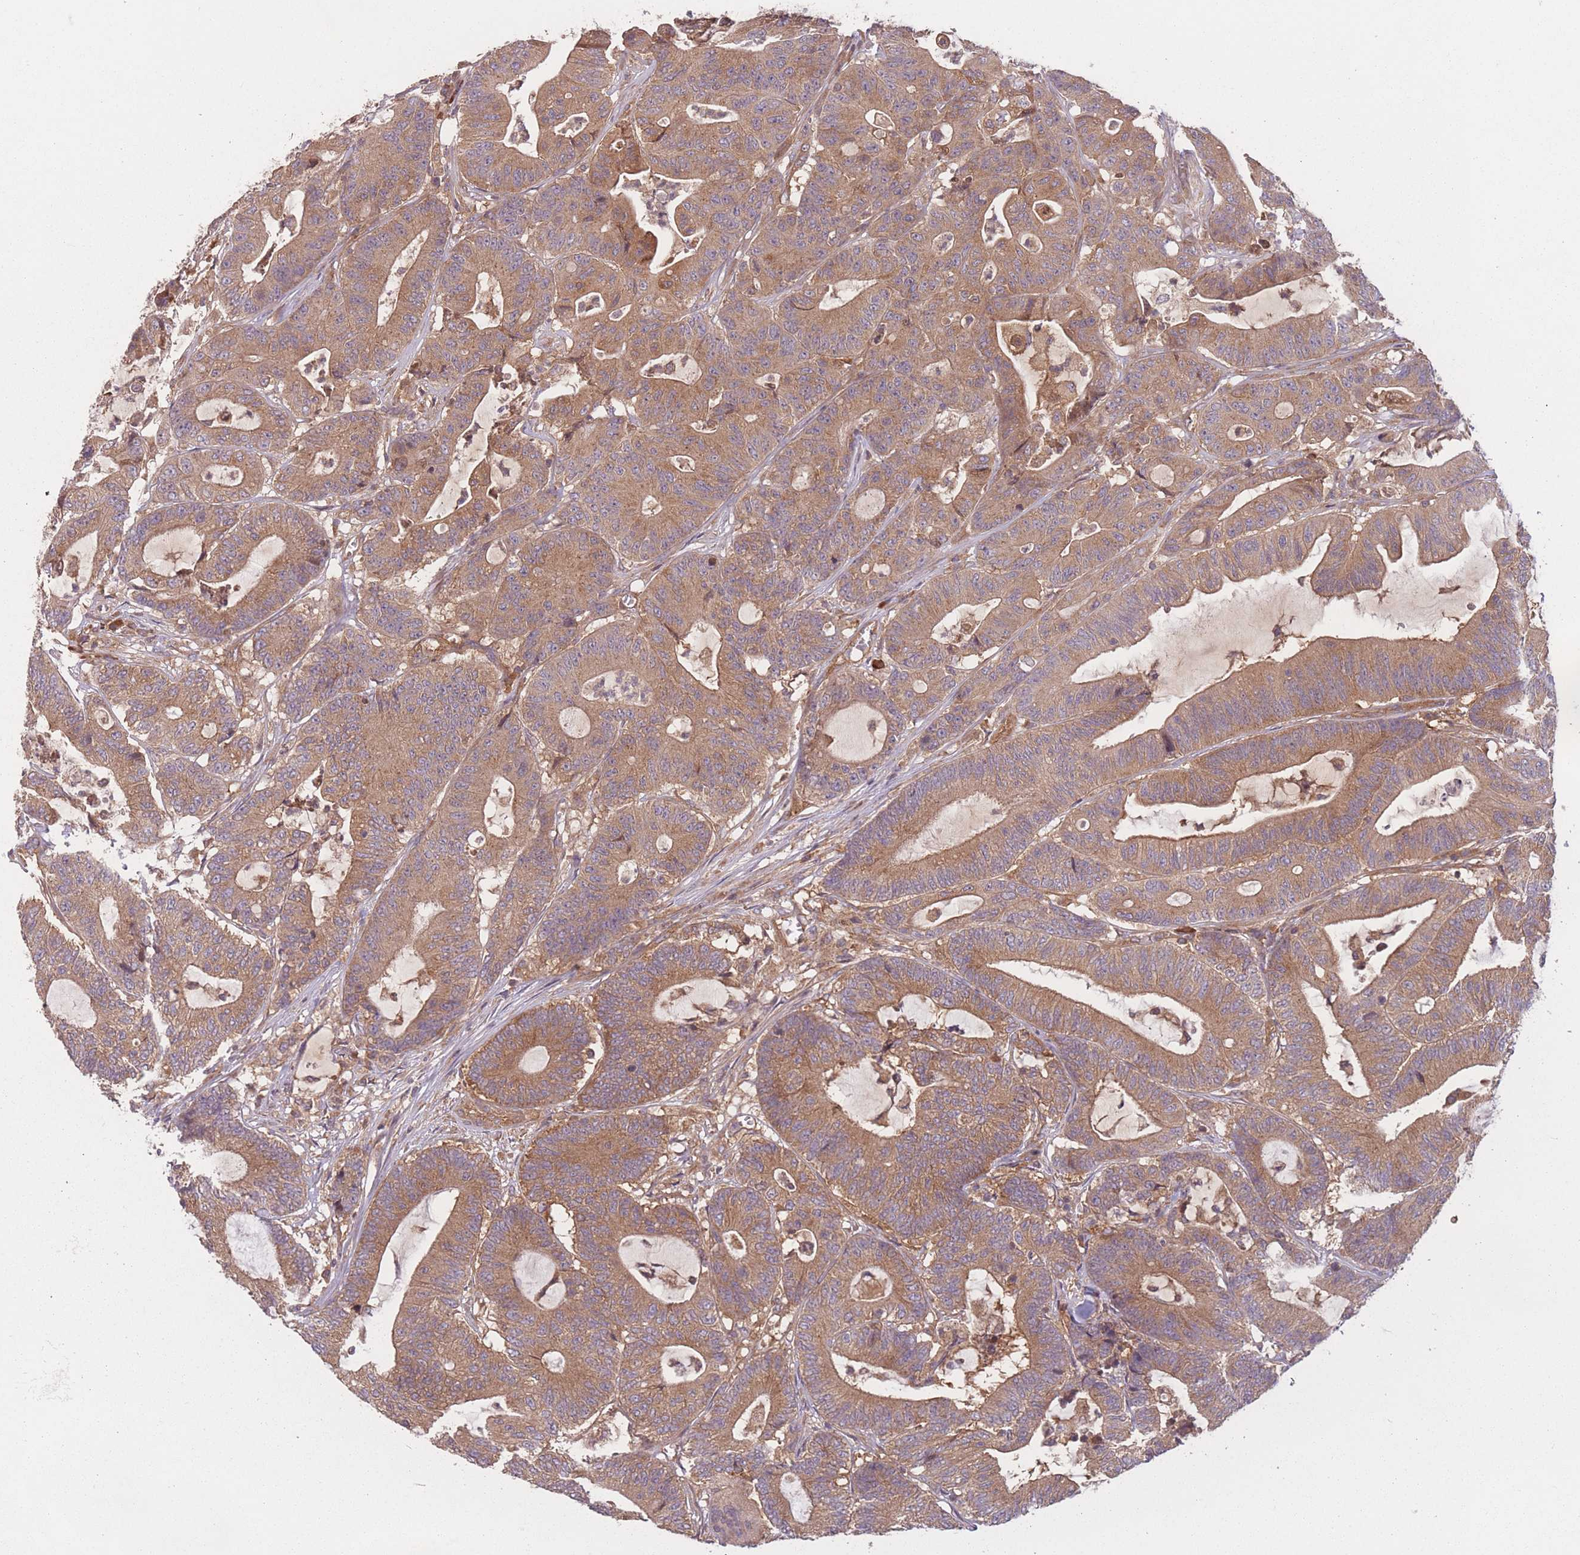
{"staining": {"intensity": "moderate", "quantity": ">75%", "location": "cytoplasmic/membranous"}, "tissue": "colorectal cancer", "cell_type": "Tumor cells", "image_type": "cancer", "snomed": [{"axis": "morphology", "description": "Adenocarcinoma, NOS"}, {"axis": "topography", "description": "Colon"}], "caption": "Immunohistochemistry (IHC) staining of colorectal adenocarcinoma, which exhibits medium levels of moderate cytoplasmic/membranous positivity in approximately >75% of tumor cells indicating moderate cytoplasmic/membranous protein staining. The staining was performed using DAB (brown) for protein detection and nuclei were counterstained in hematoxylin (blue).", "gene": "WASHC2A", "patient": {"sex": "female", "age": 84}}